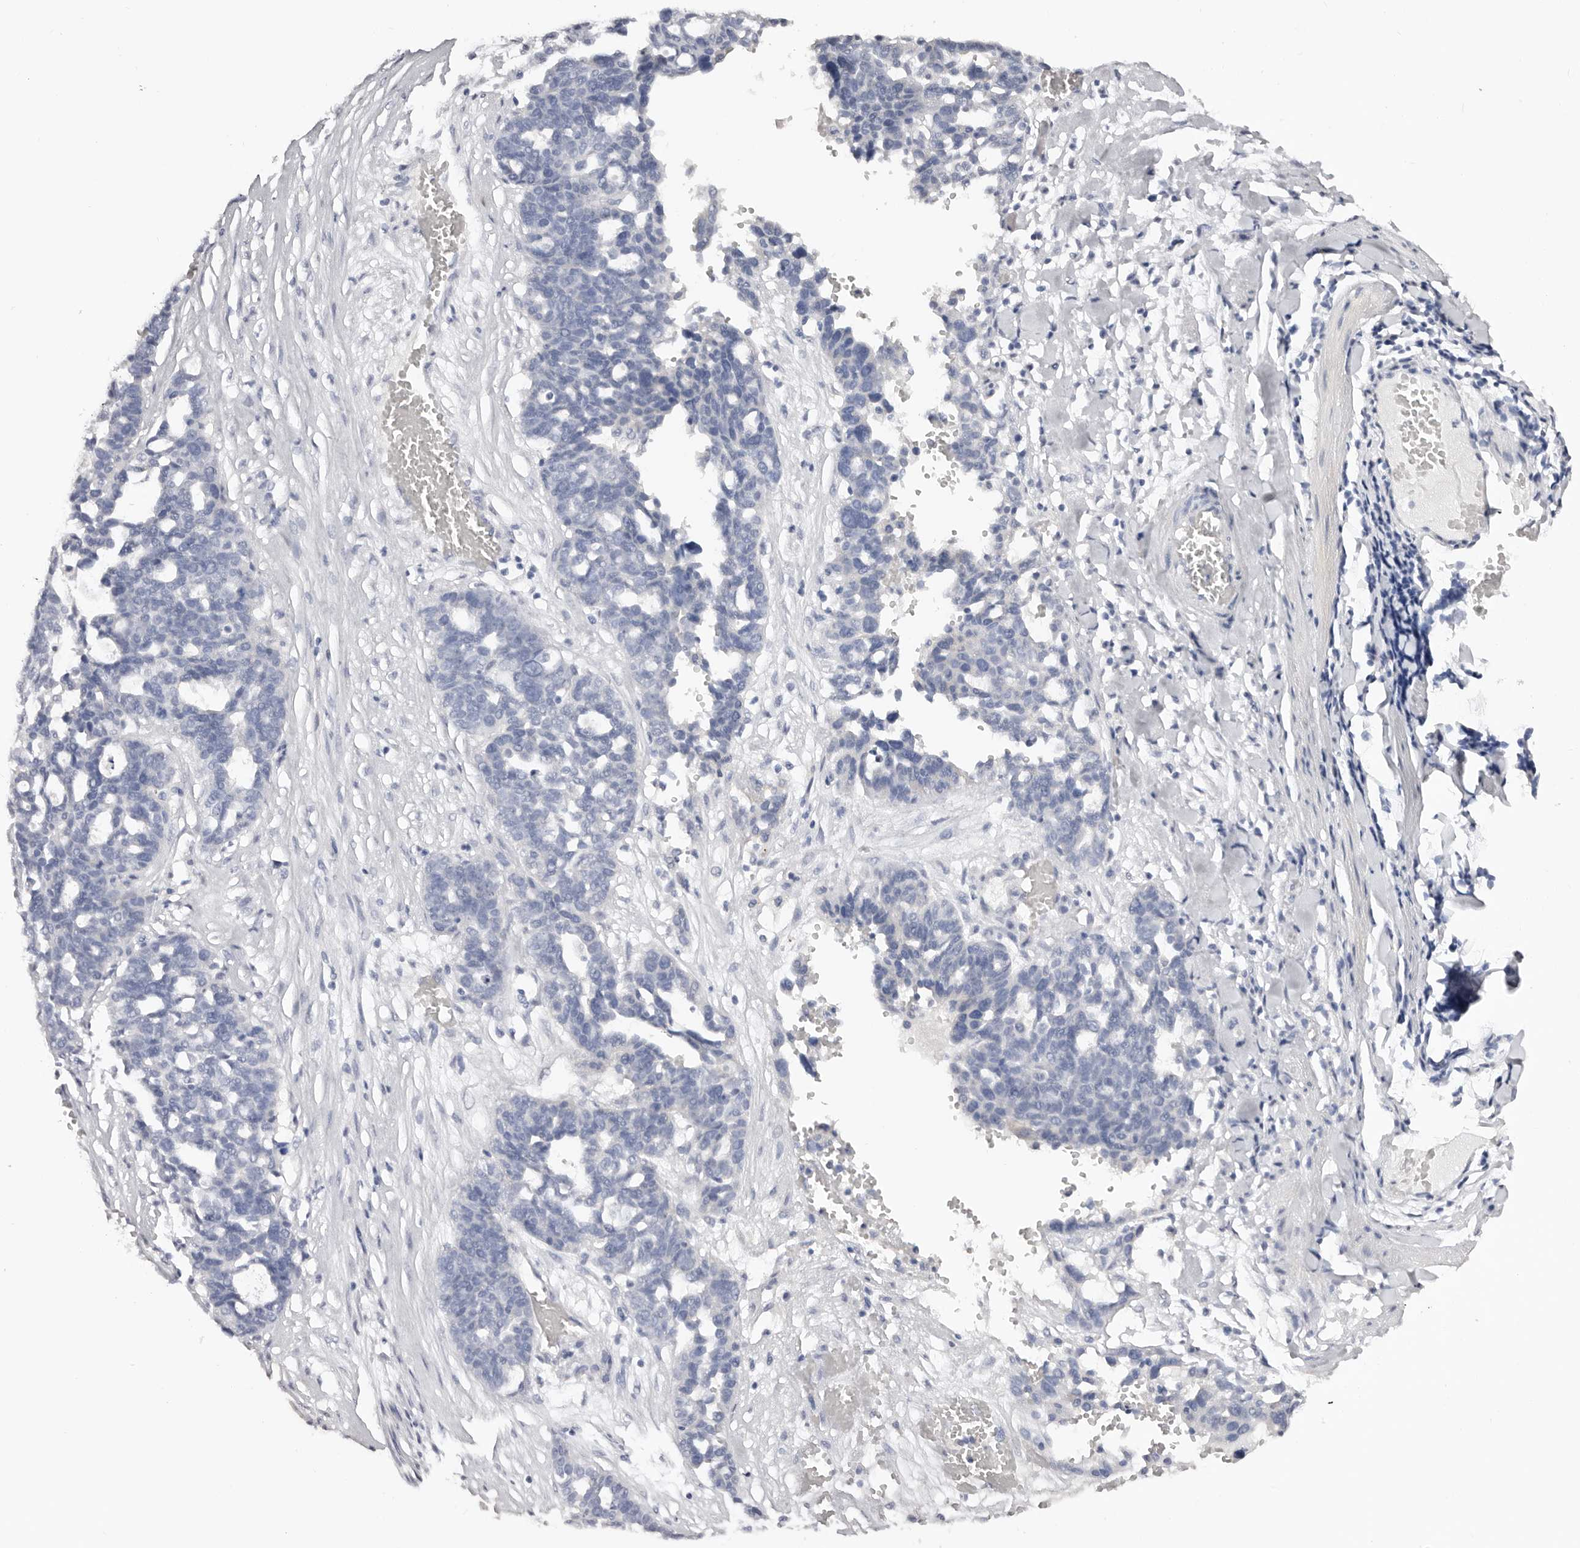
{"staining": {"intensity": "negative", "quantity": "none", "location": "none"}, "tissue": "ovarian cancer", "cell_type": "Tumor cells", "image_type": "cancer", "snomed": [{"axis": "morphology", "description": "Cystadenocarcinoma, serous, NOS"}, {"axis": "topography", "description": "Ovary"}], "caption": "Immunohistochemistry (IHC) photomicrograph of human ovarian cancer (serous cystadenocarcinoma) stained for a protein (brown), which reveals no expression in tumor cells. (DAB IHC visualized using brightfield microscopy, high magnification).", "gene": "AKNAD1", "patient": {"sex": "female", "age": 59}}